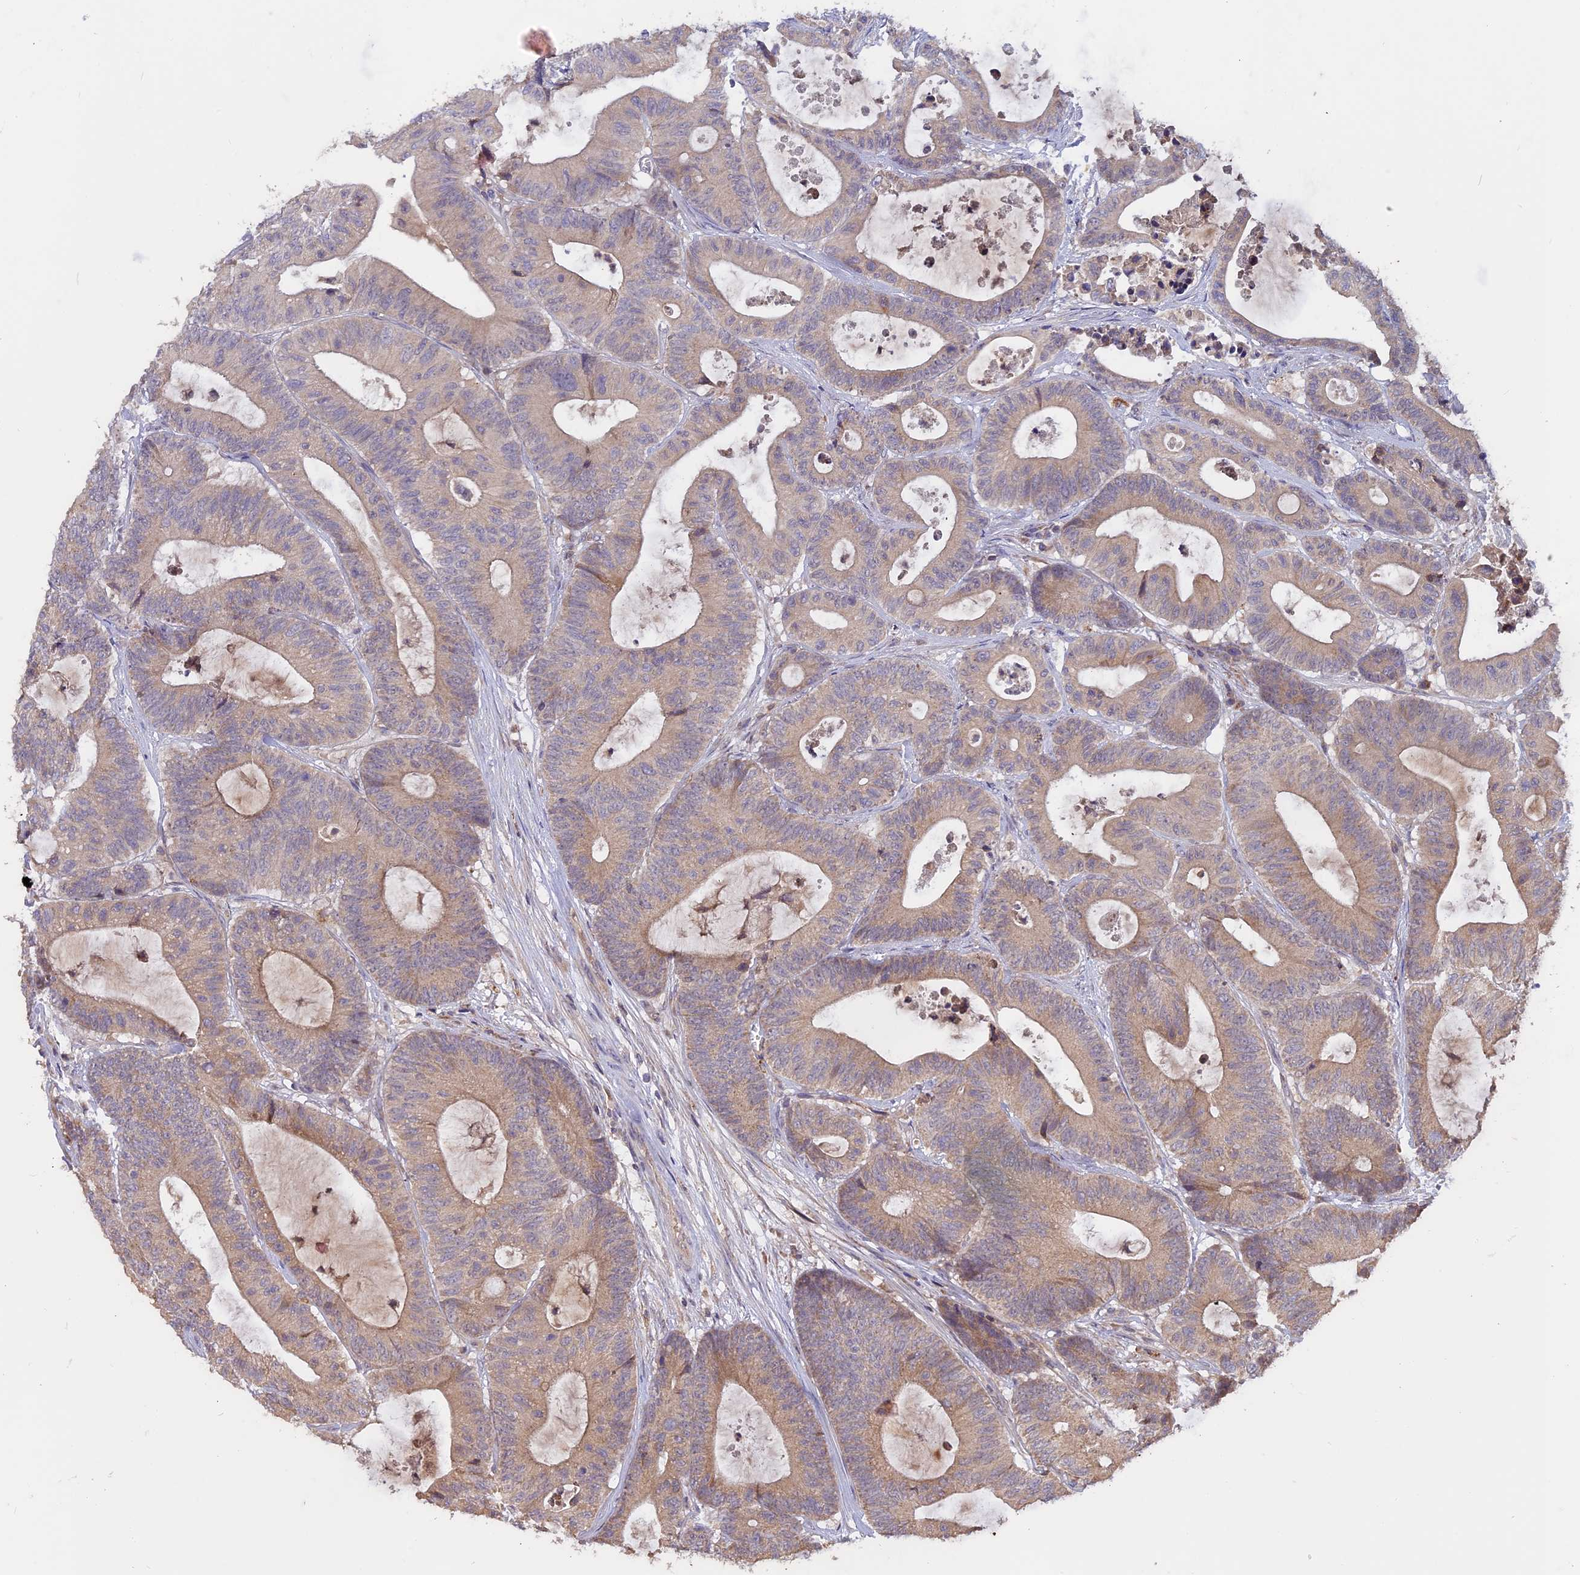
{"staining": {"intensity": "weak", "quantity": "25%-75%", "location": "cytoplasmic/membranous"}, "tissue": "colorectal cancer", "cell_type": "Tumor cells", "image_type": "cancer", "snomed": [{"axis": "morphology", "description": "Adenocarcinoma, NOS"}, {"axis": "topography", "description": "Colon"}], "caption": "Brown immunohistochemical staining in human colorectal adenocarcinoma shows weak cytoplasmic/membranous positivity in approximately 25%-75% of tumor cells.", "gene": "MEMO1", "patient": {"sex": "female", "age": 84}}